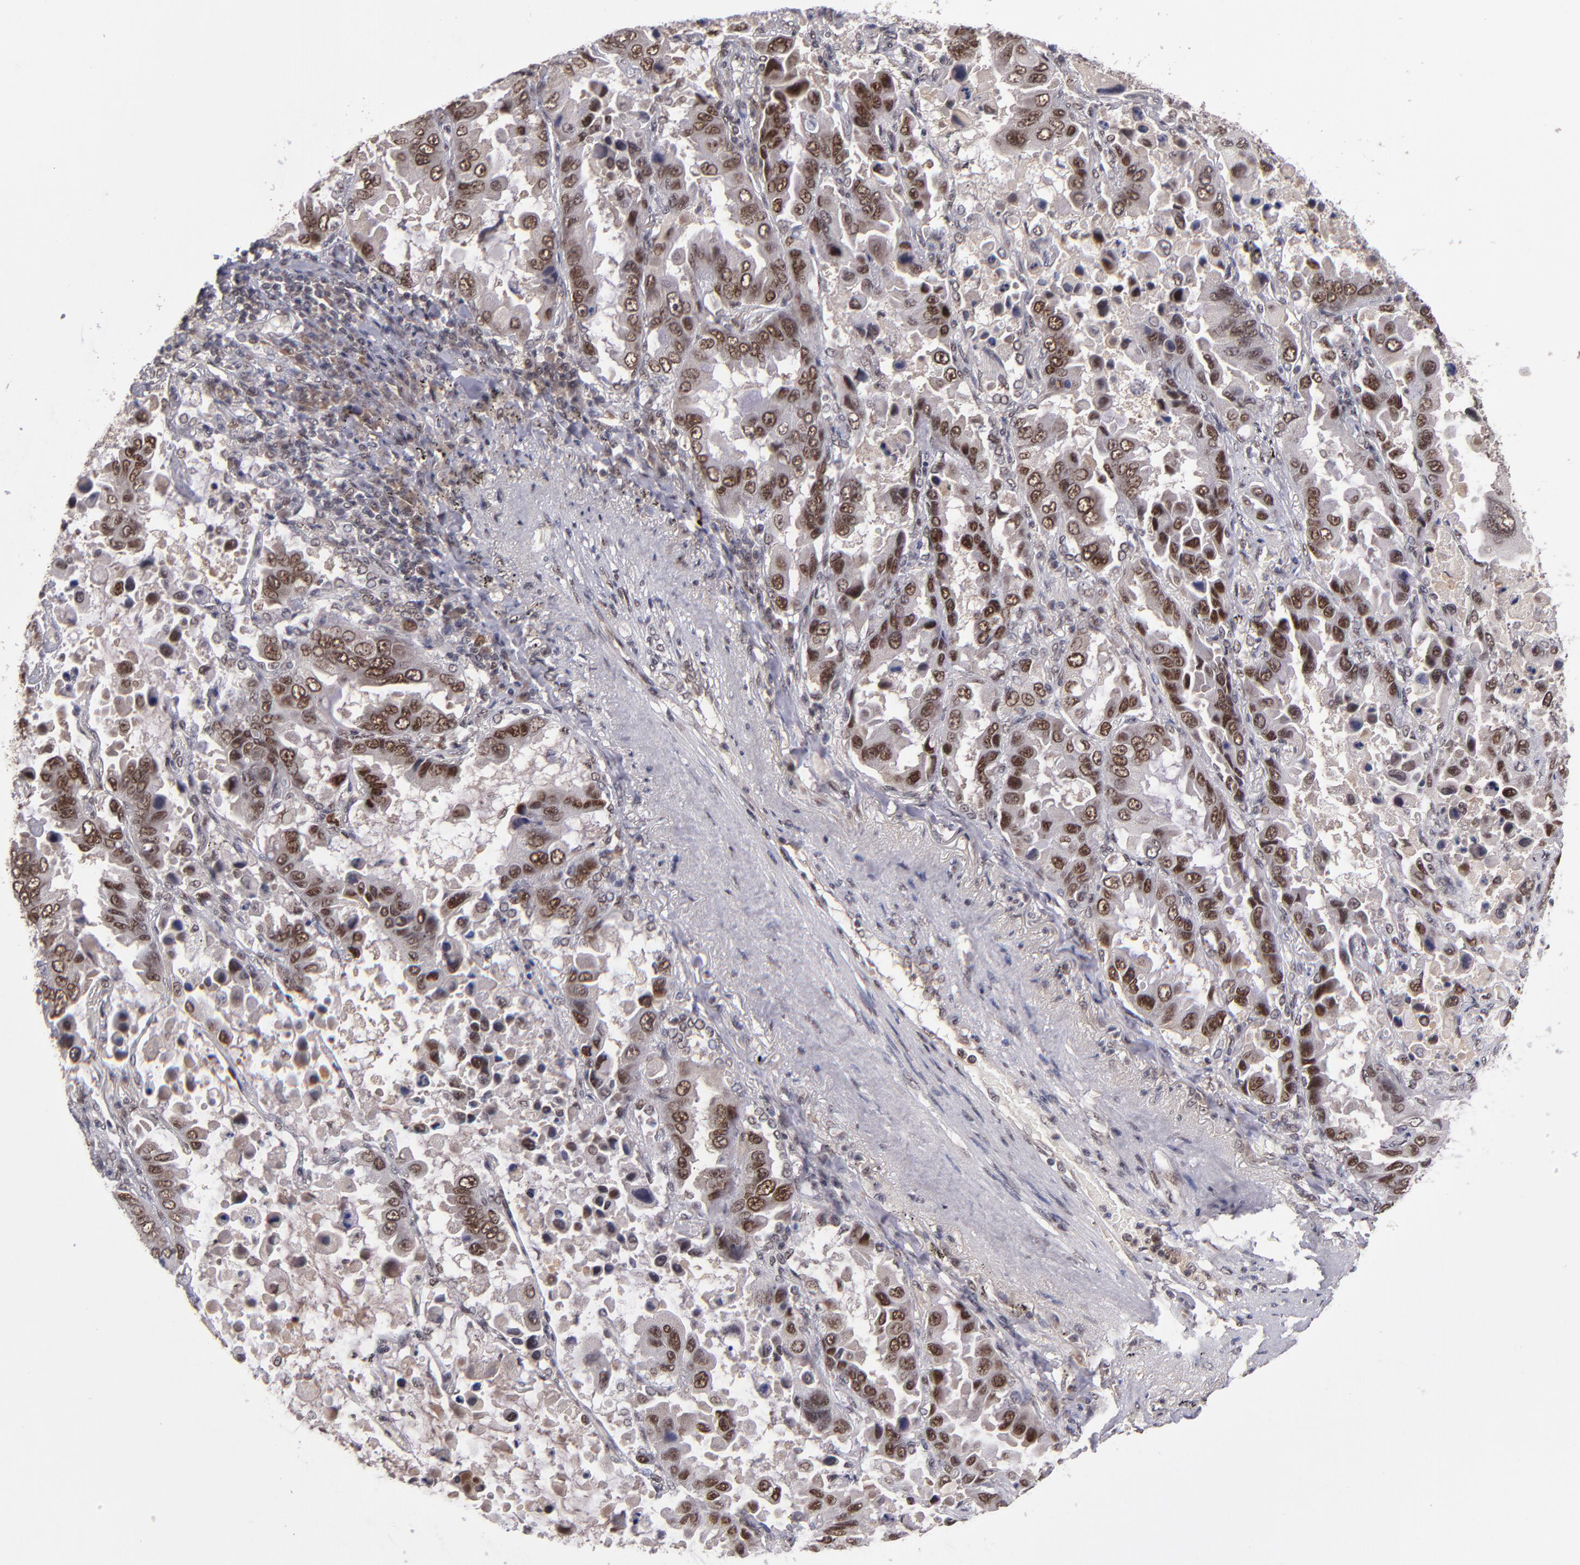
{"staining": {"intensity": "strong", "quantity": ">75%", "location": "nuclear"}, "tissue": "lung cancer", "cell_type": "Tumor cells", "image_type": "cancer", "snomed": [{"axis": "morphology", "description": "Adenocarcinoma, NOS"}, {"axis": "topography", "description": "Lung"}], "caption": "Lung cancer stained with DAB immunohistochemistry (IHC) reveals high levels of strong nuclear staining in approximately >75% of tumor cells. (DAB IHC with brightfield microscopy, high magnification).", "gene": "EP300", "patient": {"sex": "male", "age": 64}}